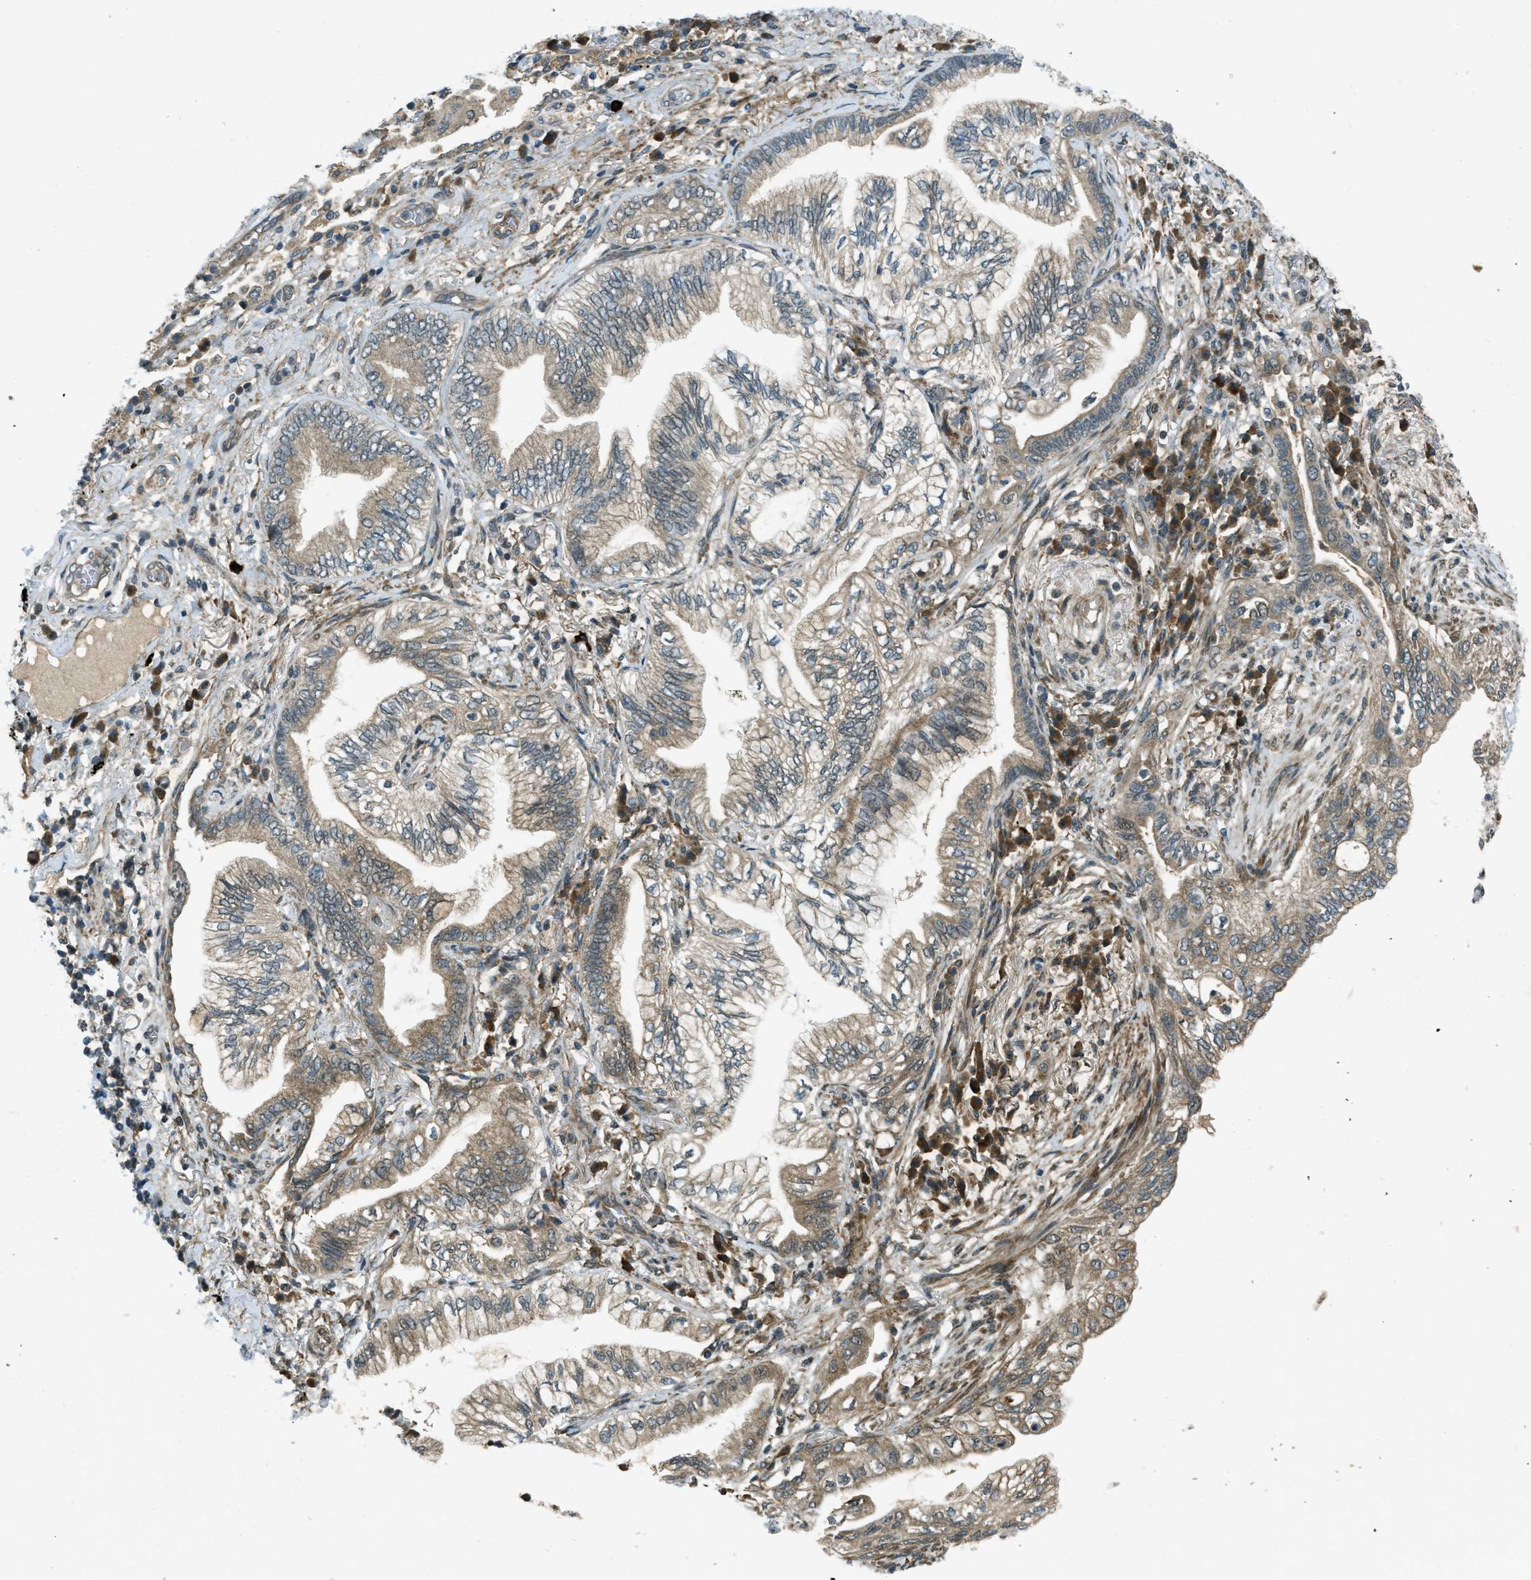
{"staining": {"intensity": "moderate", "quantity": ">75%", "location": "cytoplasmic/membranous"}, "tissue": "lung cancer", "cell_type": "Tumor cells", "image_type": "cancer", "snomed": [{"axis": "morphology", "description": "Normal tissue, NOS"}, {"axis": "morphology", "description": "Adenocarcinoma, NOS"}, {"axis": "topography", "description": "Bronchus"}, {"axis": "topography", "description": "Lung"}], "caption": "Tumor cells show medium levels of moderate cytoplasmic/membranous positivity in about >75% of cells in human lung adenocarcinoma. The protein of interest is stained brown, and the nuclei are stained in blue (DAB (3,3'-diaminobenzidine) IHC with brightfield microscopy, high magnification).", "gene": "EIF2AK3", "patient": {"sex": "female", "age": 70}}